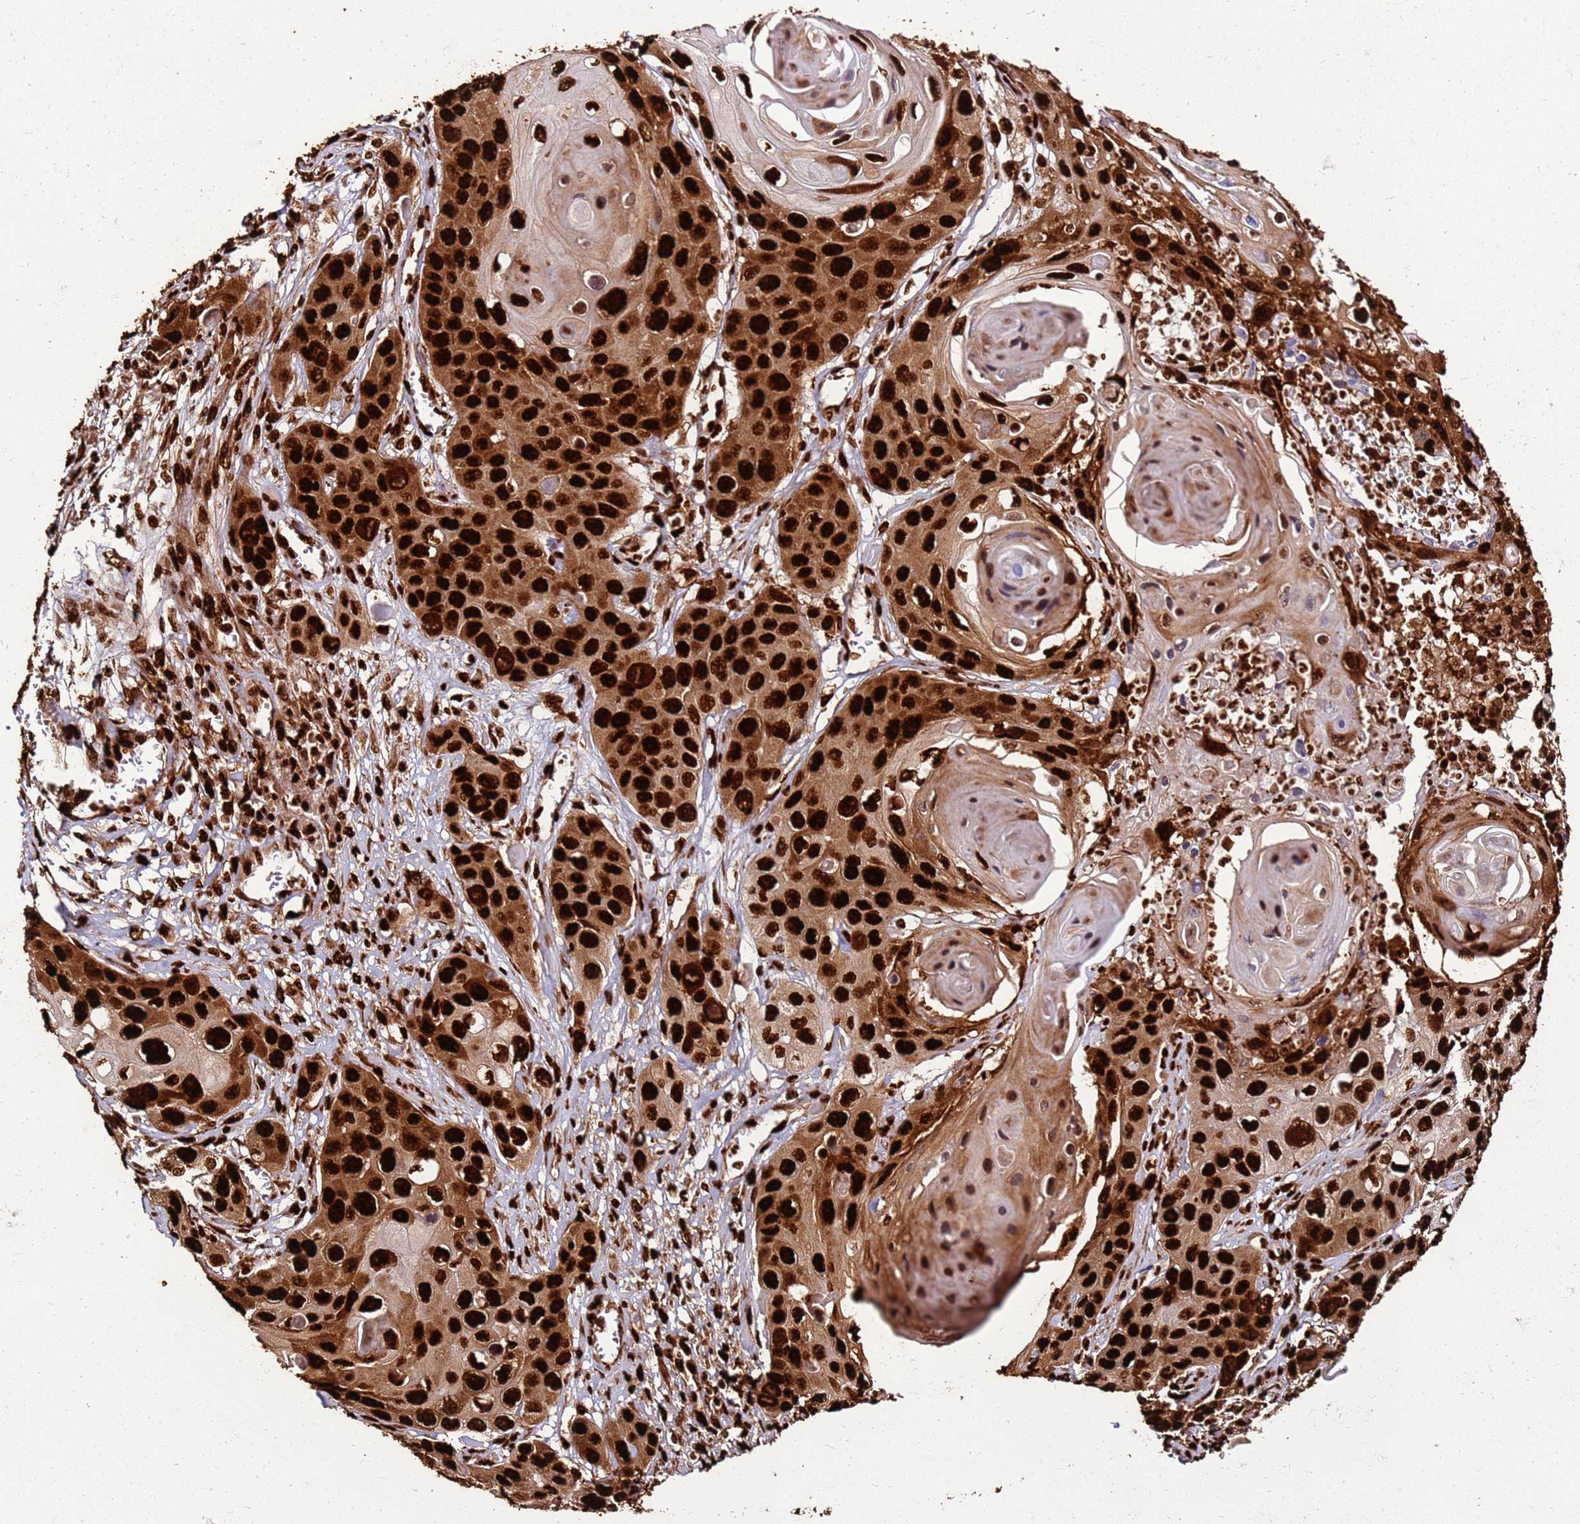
{"staining": {"intensity": "strong", "quantity": ">75%", "location": "nuclear"}, "tissue": "skin cancer", "cell_type": "Tumor cells", "image_type": "cancer", "snomed": [{"axis": "morphology", "description": "Squamous cell carcinoma, NOS"}, {"axis": "topography", "description": "Skin"}], "caption": "Protein expression analysis of skin cancer demonstrates strong nuclear staining in approximately >75% of tumor cells.", "gene": "HNRNPAB", "patient": {"sex": "male", "age": 55}}